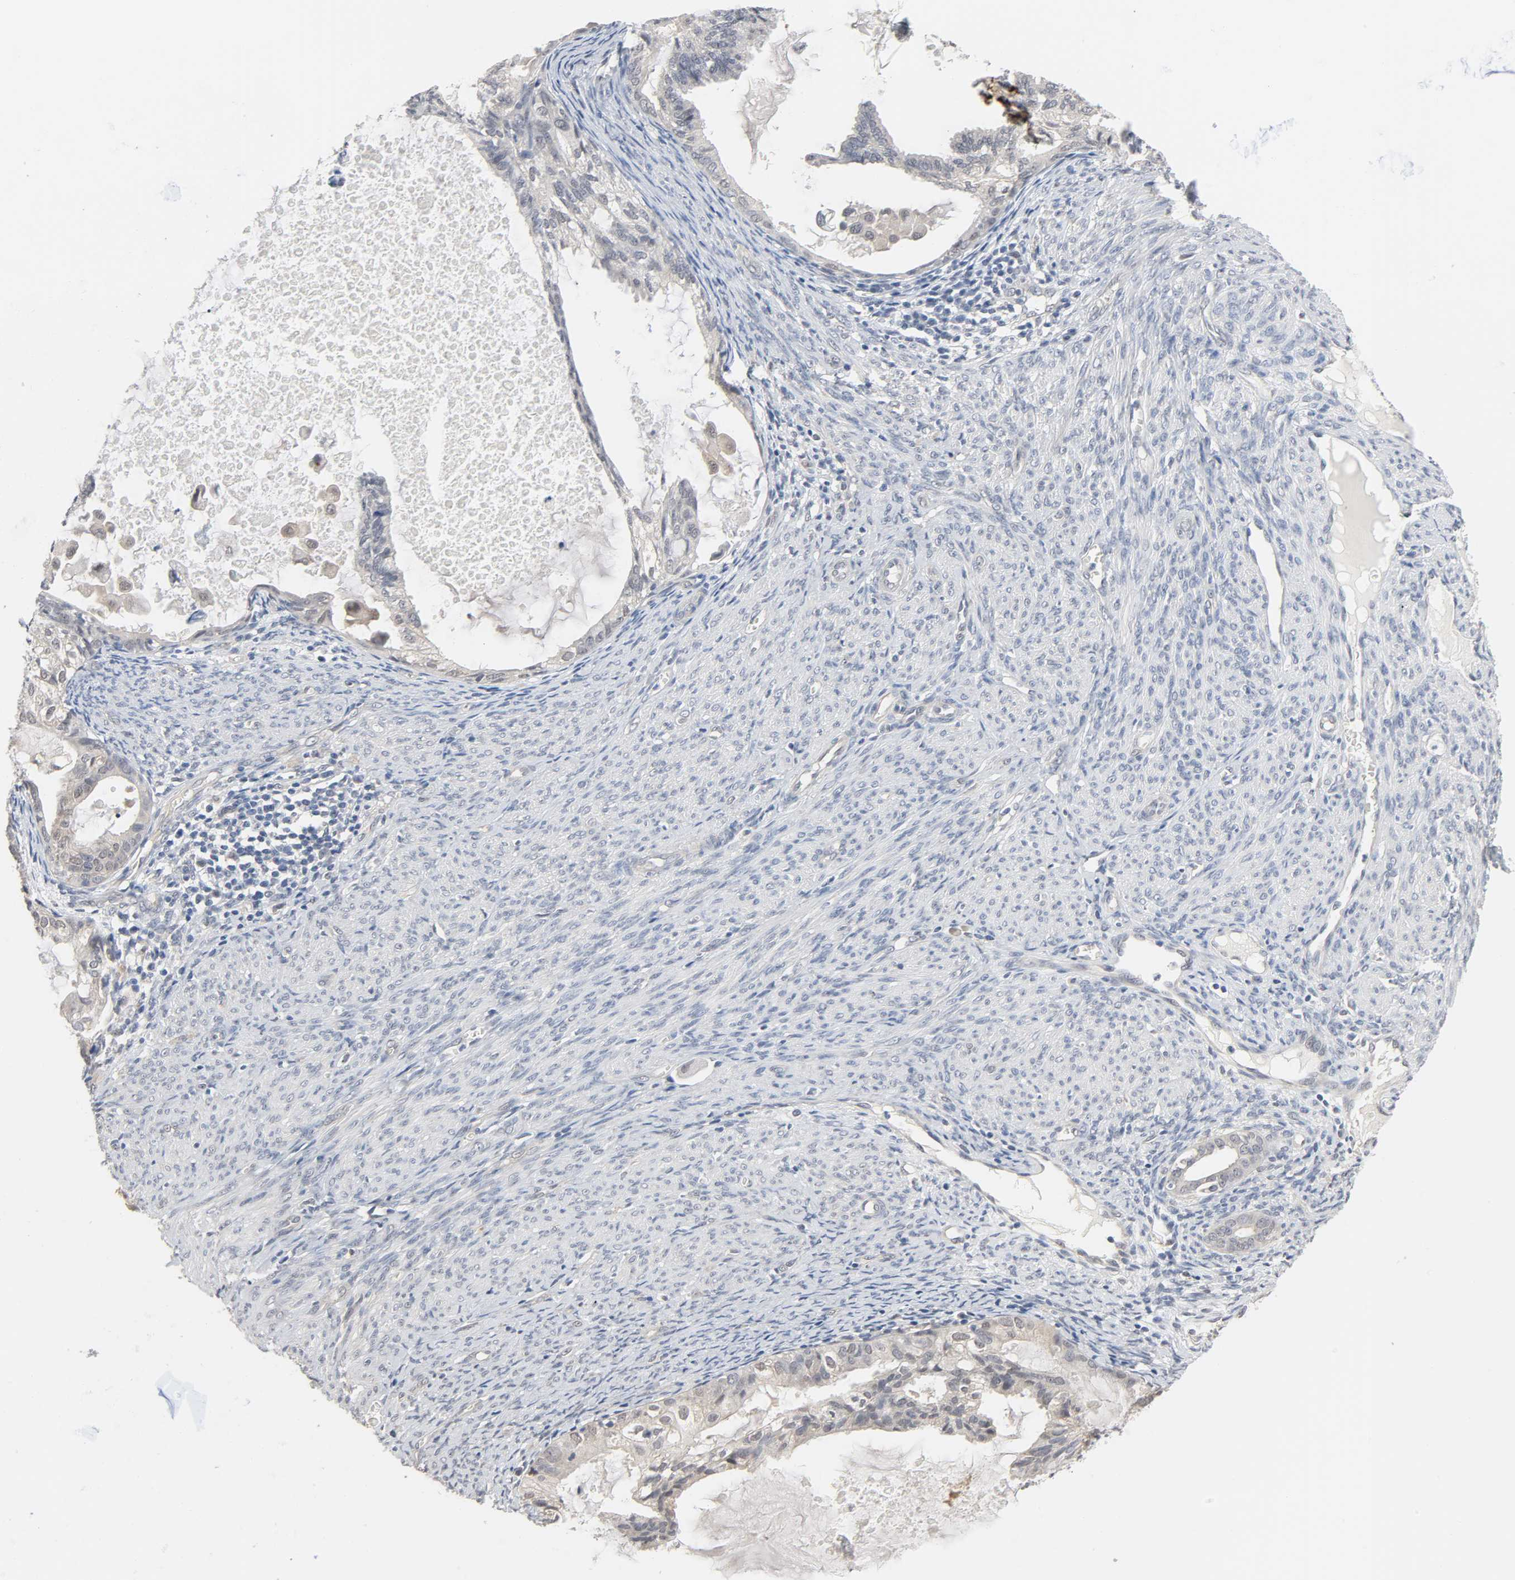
{"staining": {"intensity": "weak", "quantity": "<25%", "location": "cytoplasmic/membranous"}, "tissue": "cervical cancer", "cell_type": "Tumor cells", "image_type": "cancer", "snomed": [{"axis": "morphology", "description": "Normal tissue, NOS"}, {"axis": "morphology", "description": "Adenocarcinoma, NOS"}, {"axis": "topography", "description": "Cervix"}, {"axis": "topography", "description": "Endometrium"}], "caption": "Human adenocarcinoma (cervical) stained for a protein using immunohistochemistry displays no positivity in tumor cells.", "gene": "ACSS2", "patient": {"sex": "female", "age": 86}}